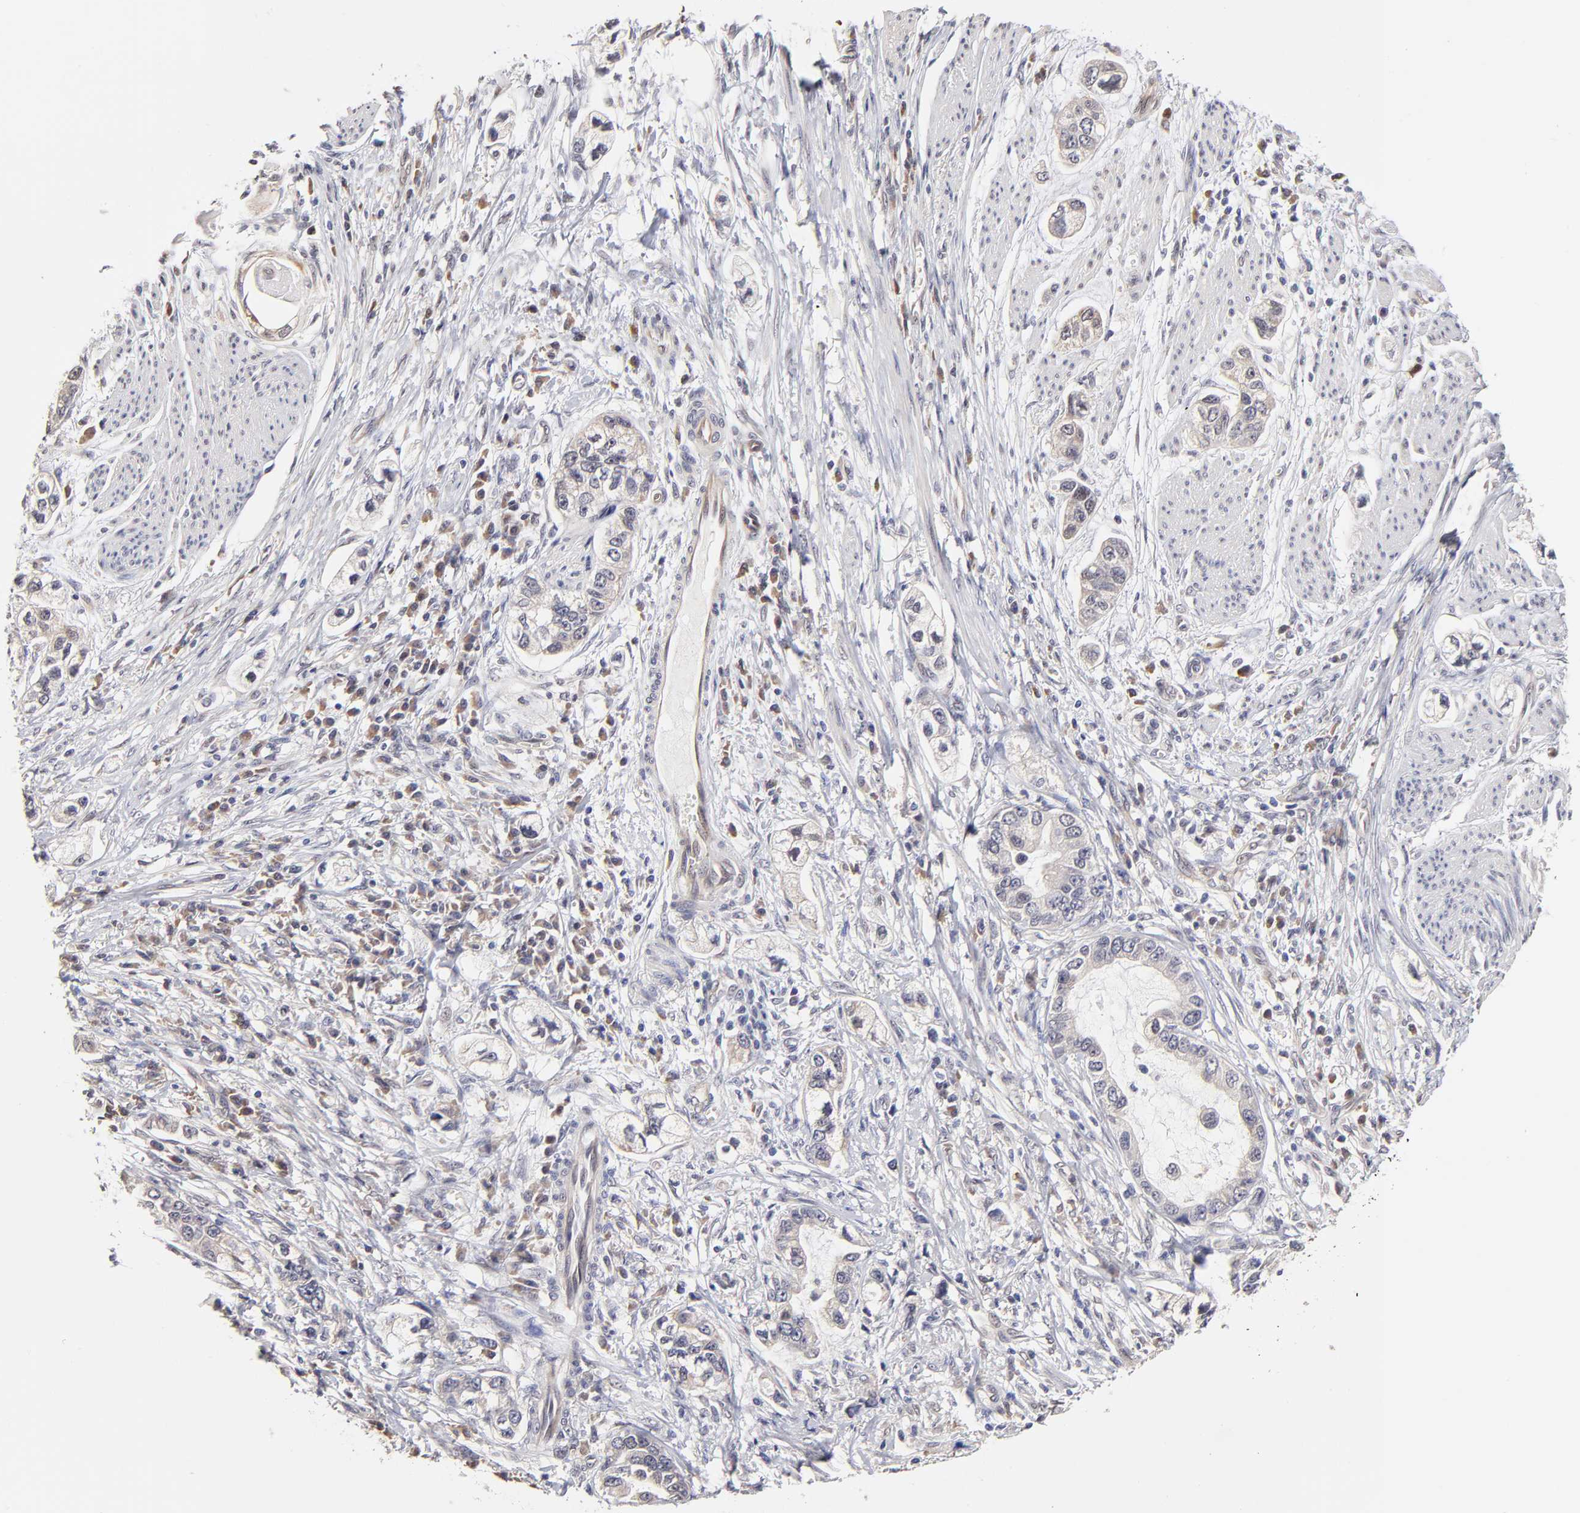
{"staining": {"intensity": "weak", "quantity": ">75%", "location": "cytoplasmic/membranous"}, "tissue": "stomach cancer", "cell_type": "Tumor cells", "image_type": "cancer", "snomed": [{"axis": "morphology", "description": "Adenocarcinoma, NOS"}, {"axis": "topography", "description": "Stomach, lower"}], "caption": "This micrograph demonstrates IHC staining of human adenocarcinoma (stomach), with low weak cytoplasmic/membranous expression in approximately >75% of tumor cells.", "gene": "ZNF10", "patient": {"sex": "female", "age": 93}}